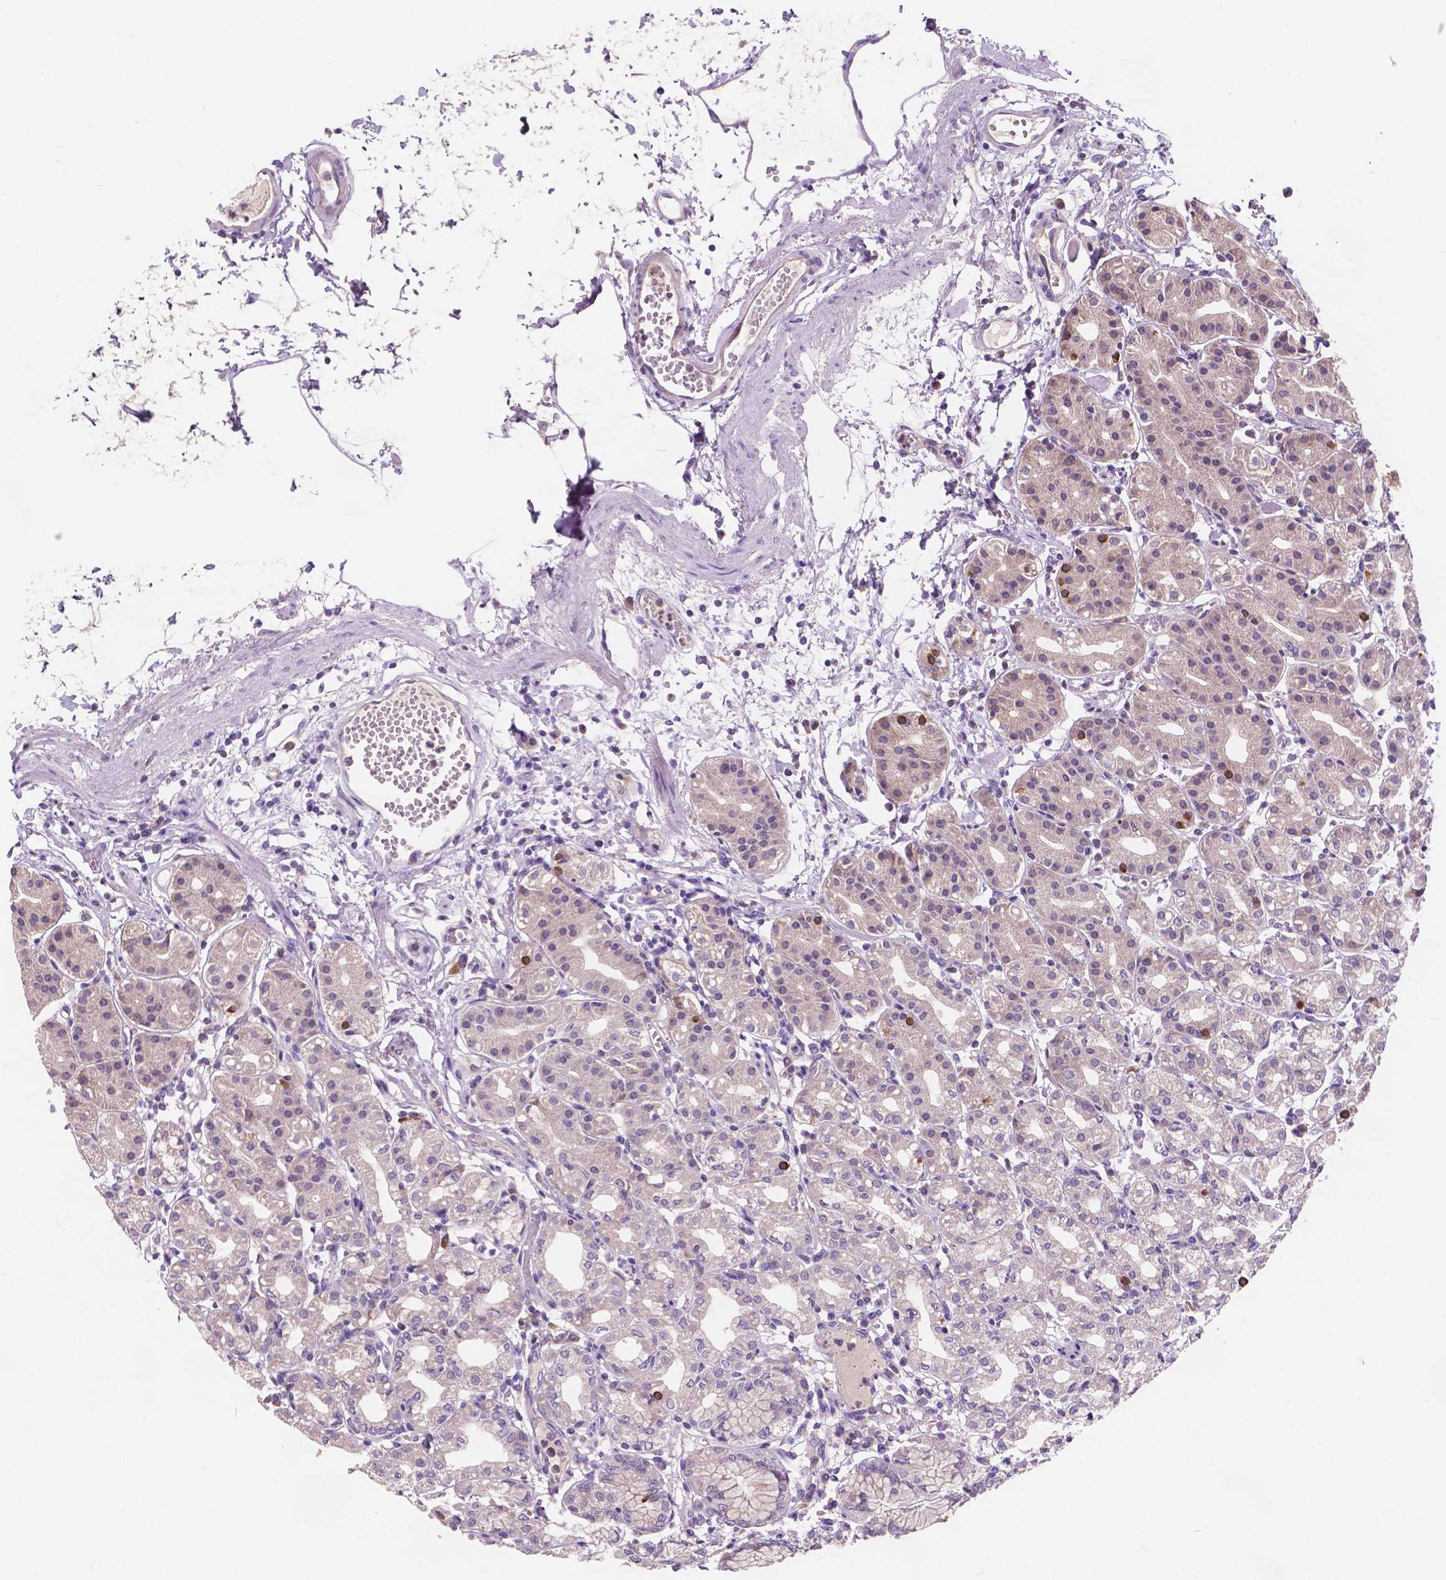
{"staining": {"intensity": "moderate", "quantity": "<25%", "location": "cytoplasmic/membranous"}, "tissue": "stomach", "cell_type": "Glandular cells", "image_type": "normal", "snomed": [{"axis": "morphology", "description": "Normal tissue, NOS"}, {"axis": "topography", "description": "Skeletal muscle"}, {"axis": "topography", "description": "Stomach"}], "caption": "Approximately <25% of glandular cells in normal human stomach demonstrate moderate cytoplasmic/membranous protein positivity as visualized by brown immunohistochemical staining.", "gene": "IREB2", "patient": {"sex": "female", "age": 57}}